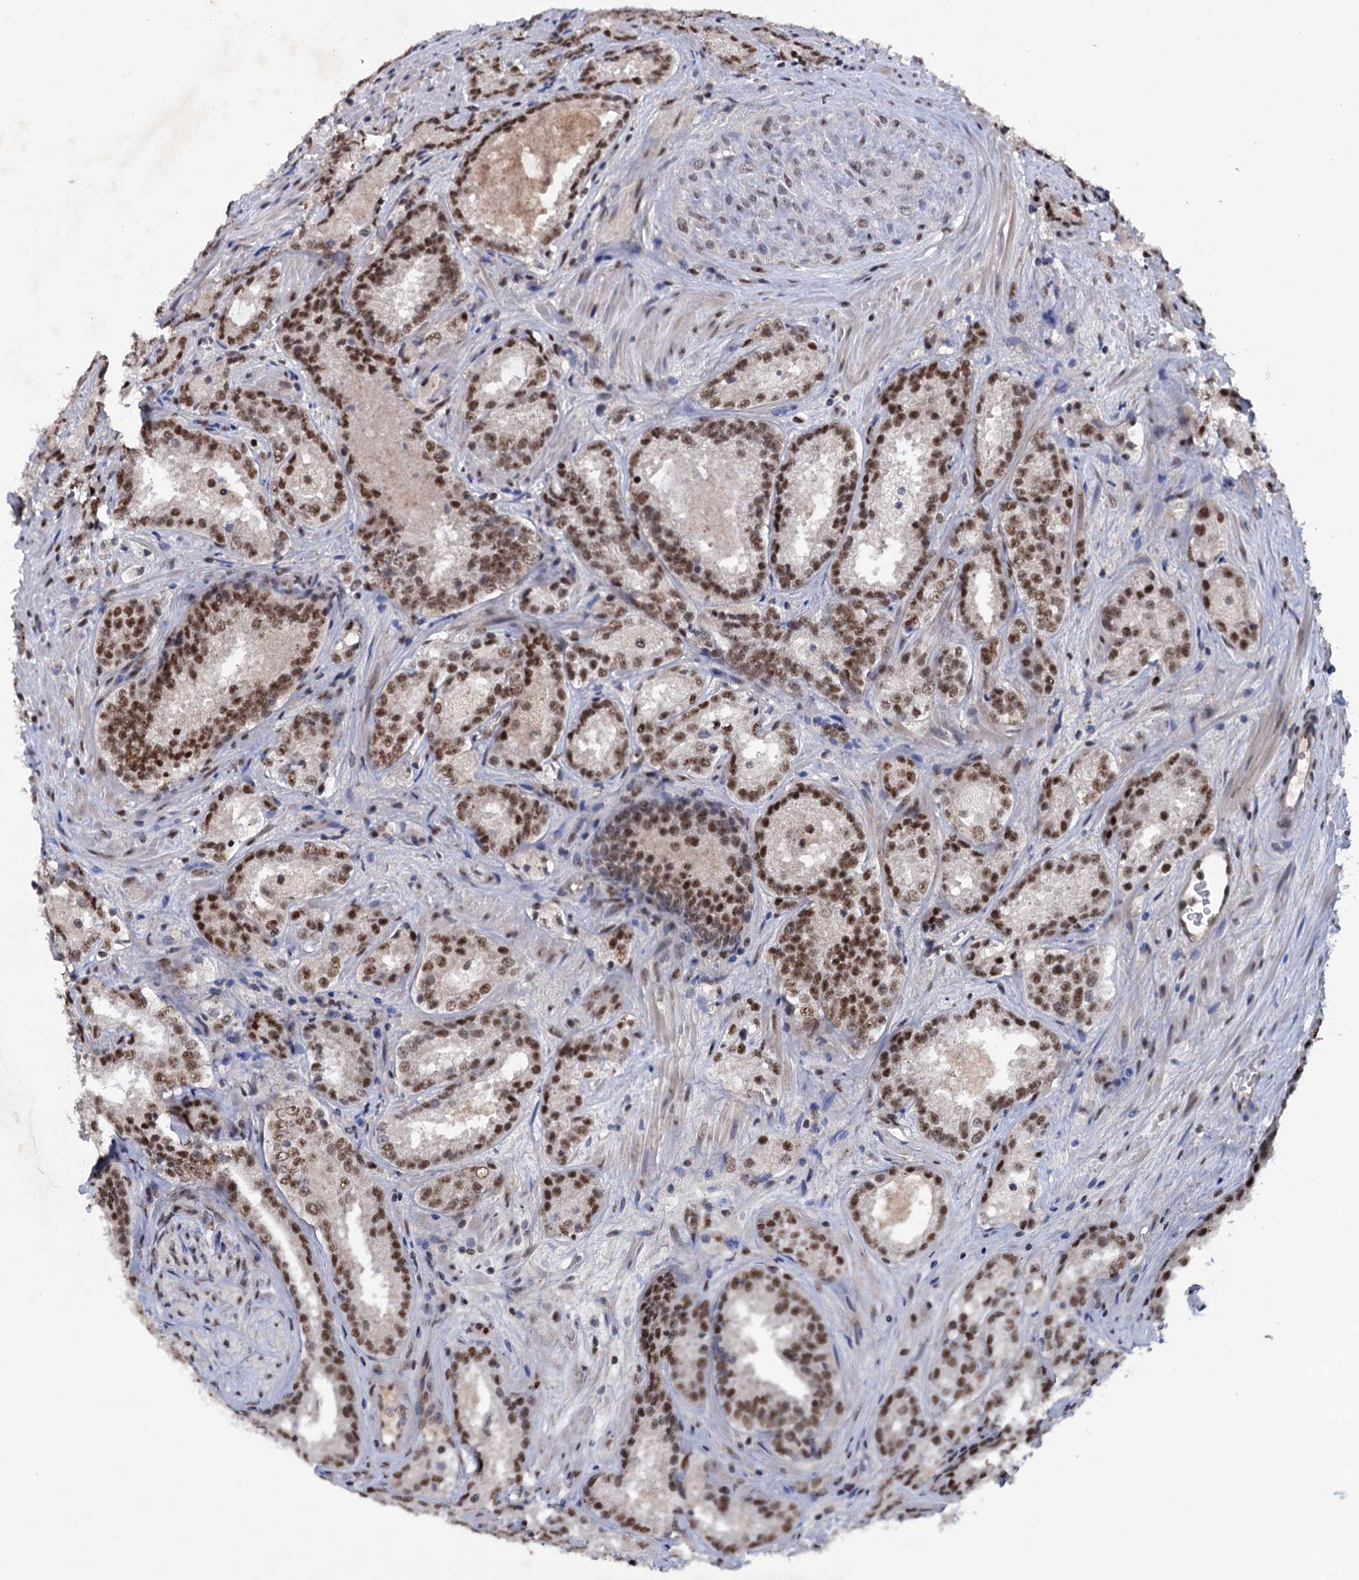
{"staining": {"intensity": "moderate", "quantity": ">75%", "location": "nuclear"}, "tissue": "prostate cancer", "cell_type": "Tumor cells", "image_type": "cancer", "snomed": [{"axis": "morphology", "description": "Adenocarcinoma, Low grade"}, {"axis": "topography", "description": "Prostate"}], "caption": "A photomicrograph of prostate cancer (adenocarcinoma (low-grade)) stained for a protein displays moderate nuclear brown staining in tumor cells.", "gene": "TBC1D12", "patient": {"sex": "male", "age": 47}}